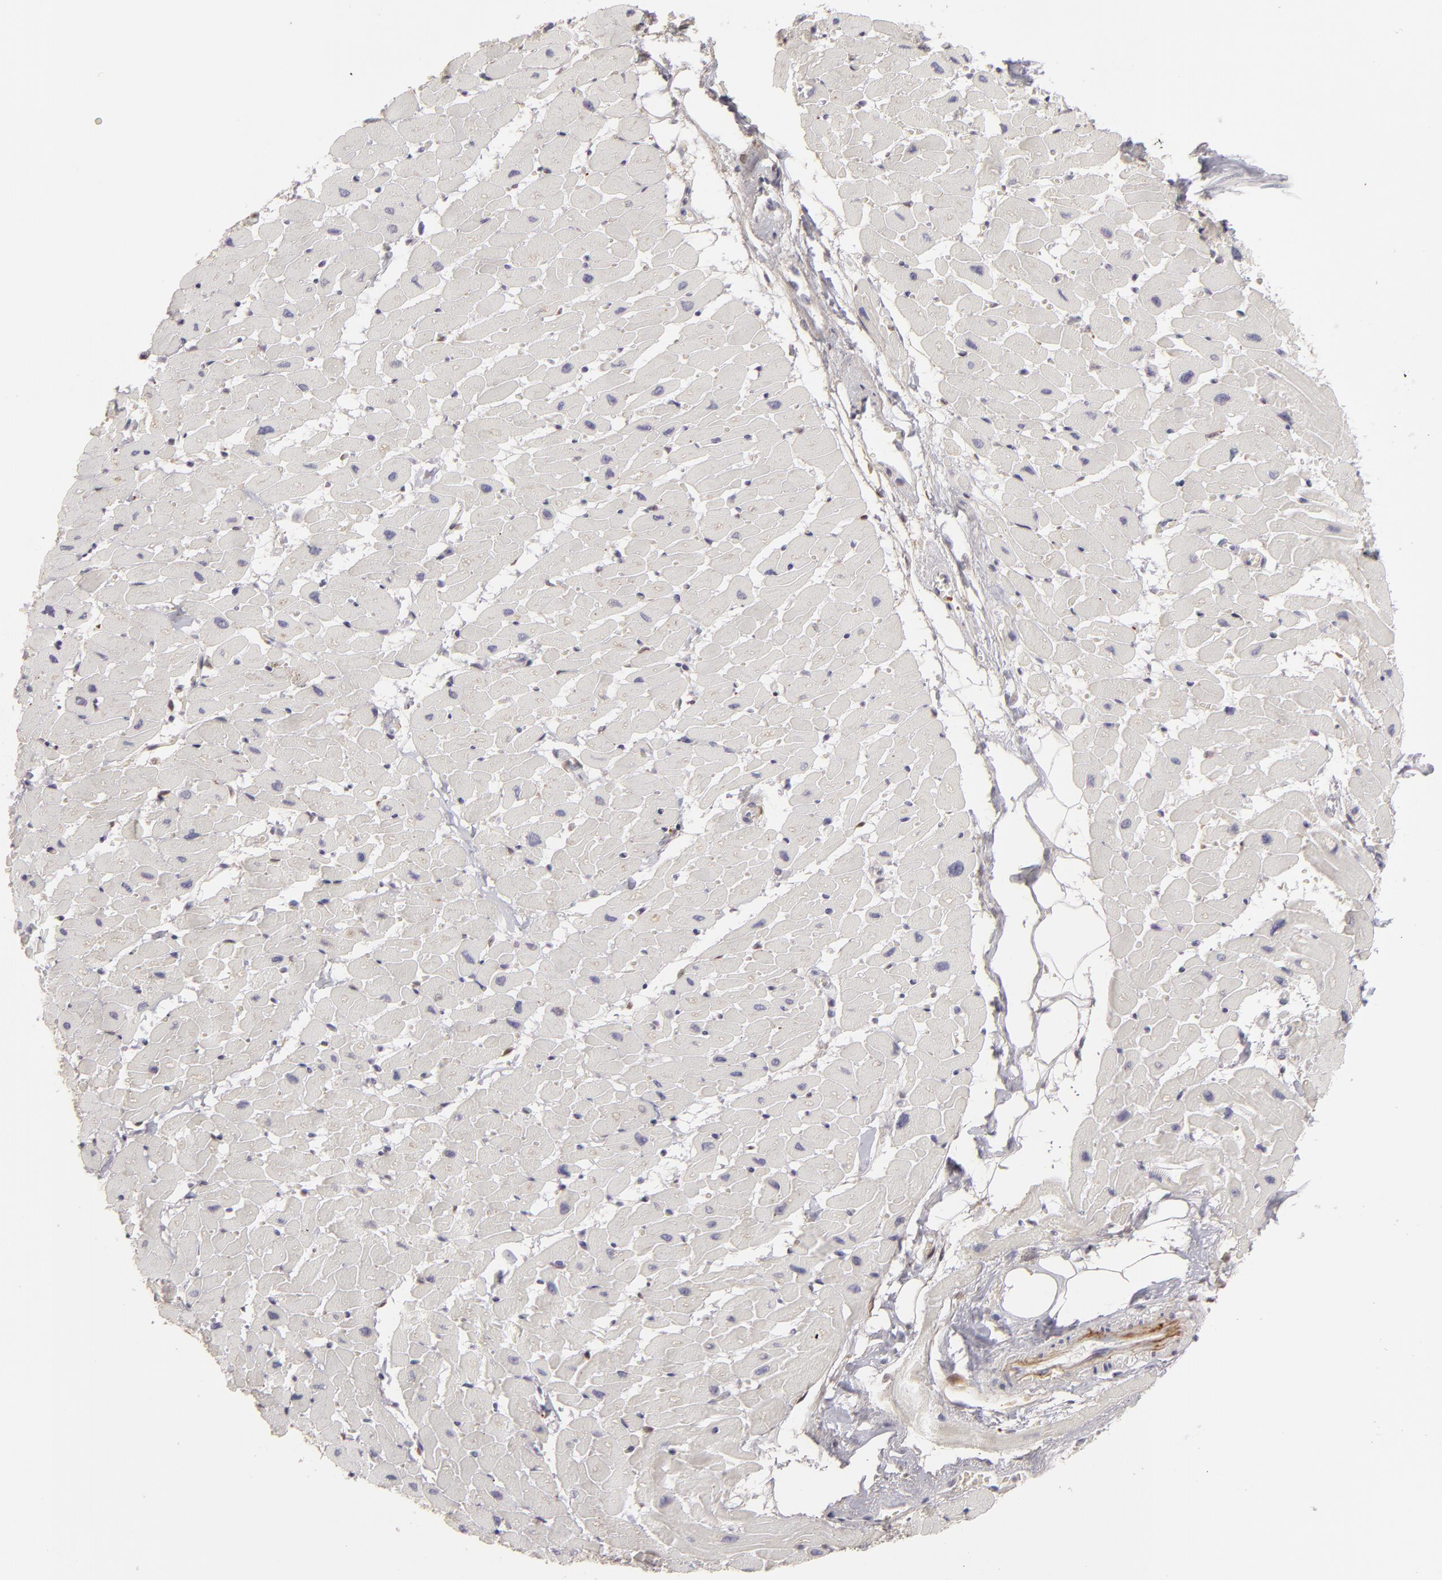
{"staining": {"intensity": "negative", "quantity": "none", "location": "none"}, "tissue": "heart muscle", "cell_type": "Cardiomyocytes", "image_type": "normal", "snomed": [{"axis": "morphology", "description": "Normal tissue, NOS"}, {"axis": "topography", "description": "Heart"}], "caption": "Histopathology image shows no protein staining in cardiomyocytes of normal heart muscle. Nuclei are stained in blue.", "gene": "EFS", "patient": {"sex": "female", "age": 19}}